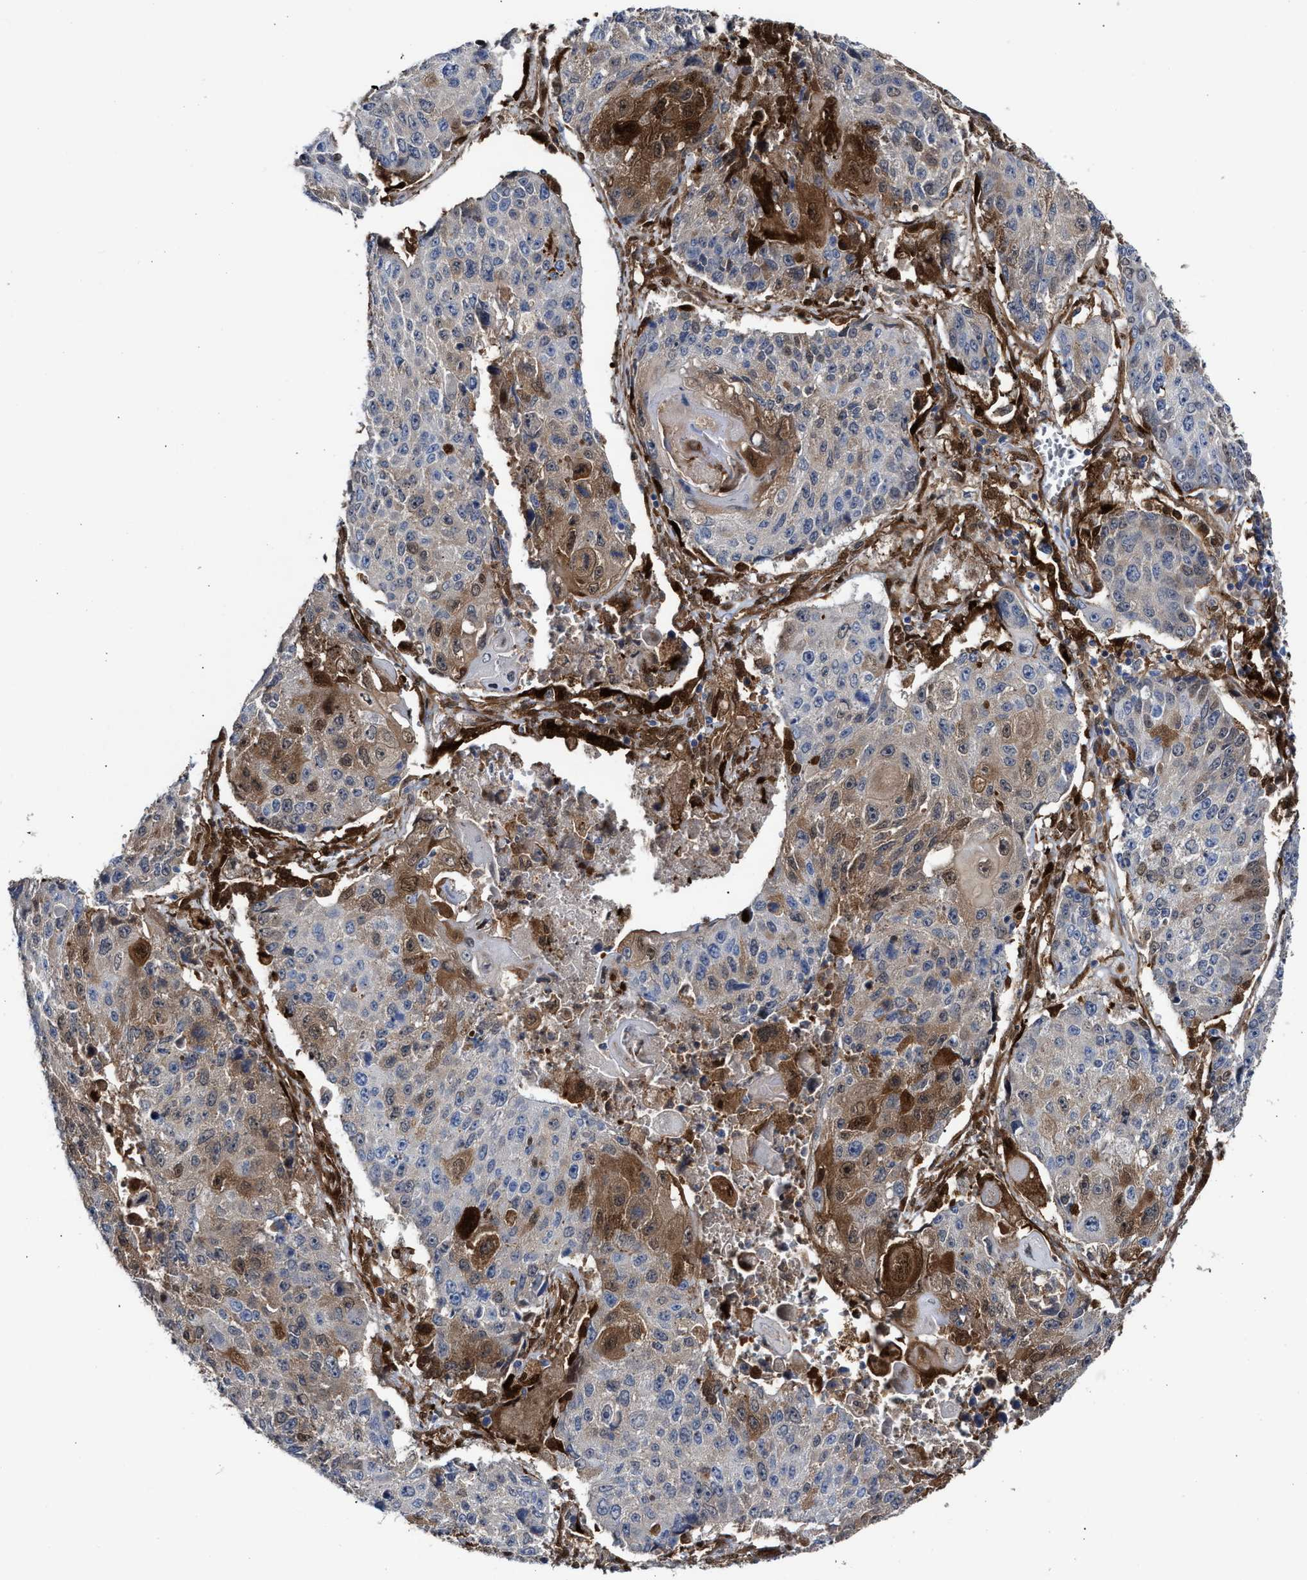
{"staining": {"intensity": "moderate", "quantity": "<25%", "location": "cytoplasmic/membranous,nuclear"}, "tissue": "lung cancer", "cell_type": "Tumor cells", "image_type": "cancer", "snomed": [{"axis": "morphology", "description": "Squamous cell carcinoma, NOS"}, {"axis": "topography", "description": "Lung"}], "caption": "Lung cancer stained for a protein (brown) demonstrates moderate cytoplasmic/membranous and nuclear positive staining in approximately <25% of tumor cells.", "gene": "TP53I3", "patient": {"sex": "male", "age": 61}}